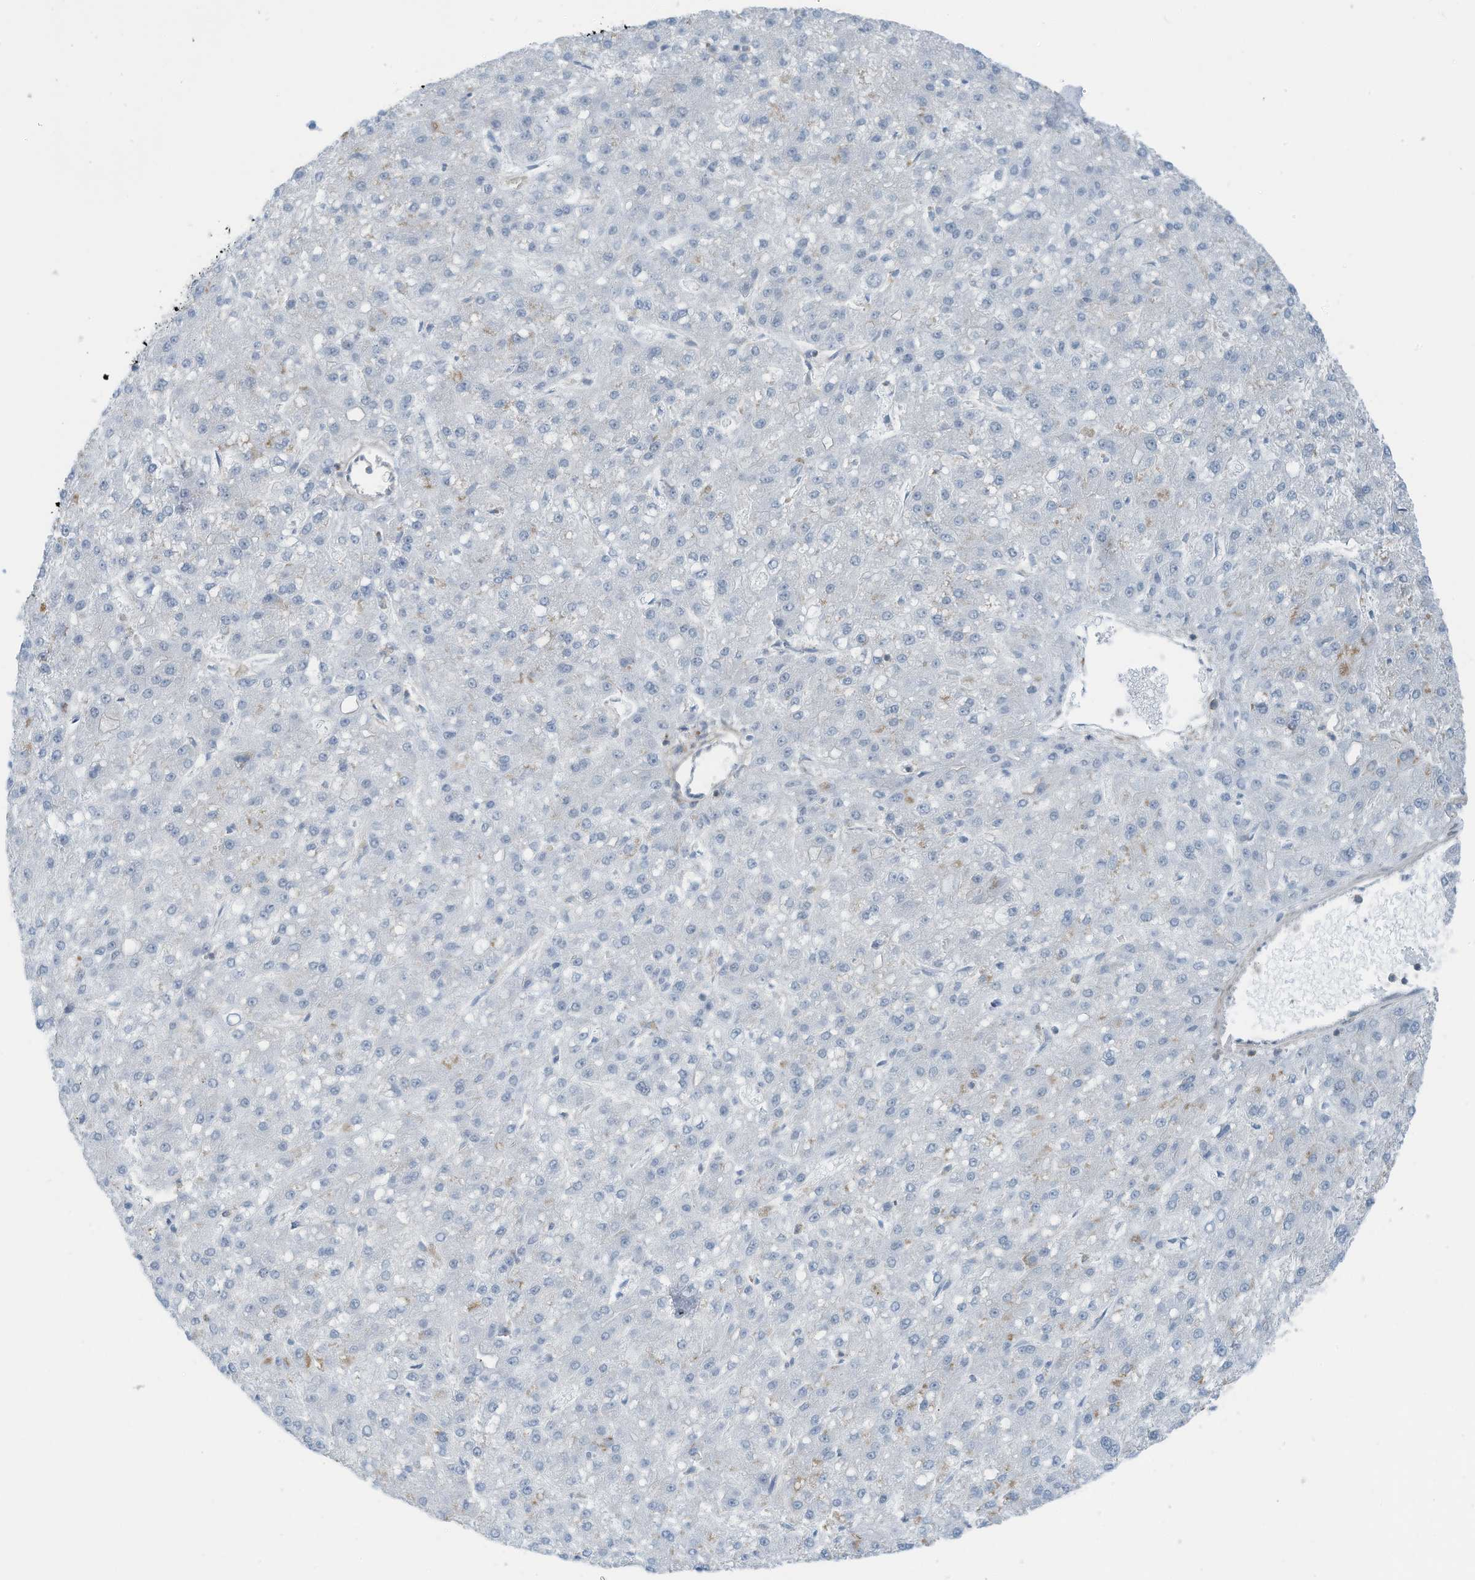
{"staining": {"intensity": "negative", "quantity": "none", "location": "none"}, "tissue": "liver cancer", "cell_type": "Tumor cells", "image_type": "cancer", "snomed": [{"axis": "morphology", "description": "Carcinoma, Hepatocellular, NOS"}, {"axis": "topography", "description": "Liver"}], "caption": "Photomicrograph shows no protein positivity in tumor cells of liver cancer (hepatocellular carcinoma) tissue.", "gene": "ZNF846", "patient": {"sex": "male", "age": 67}}